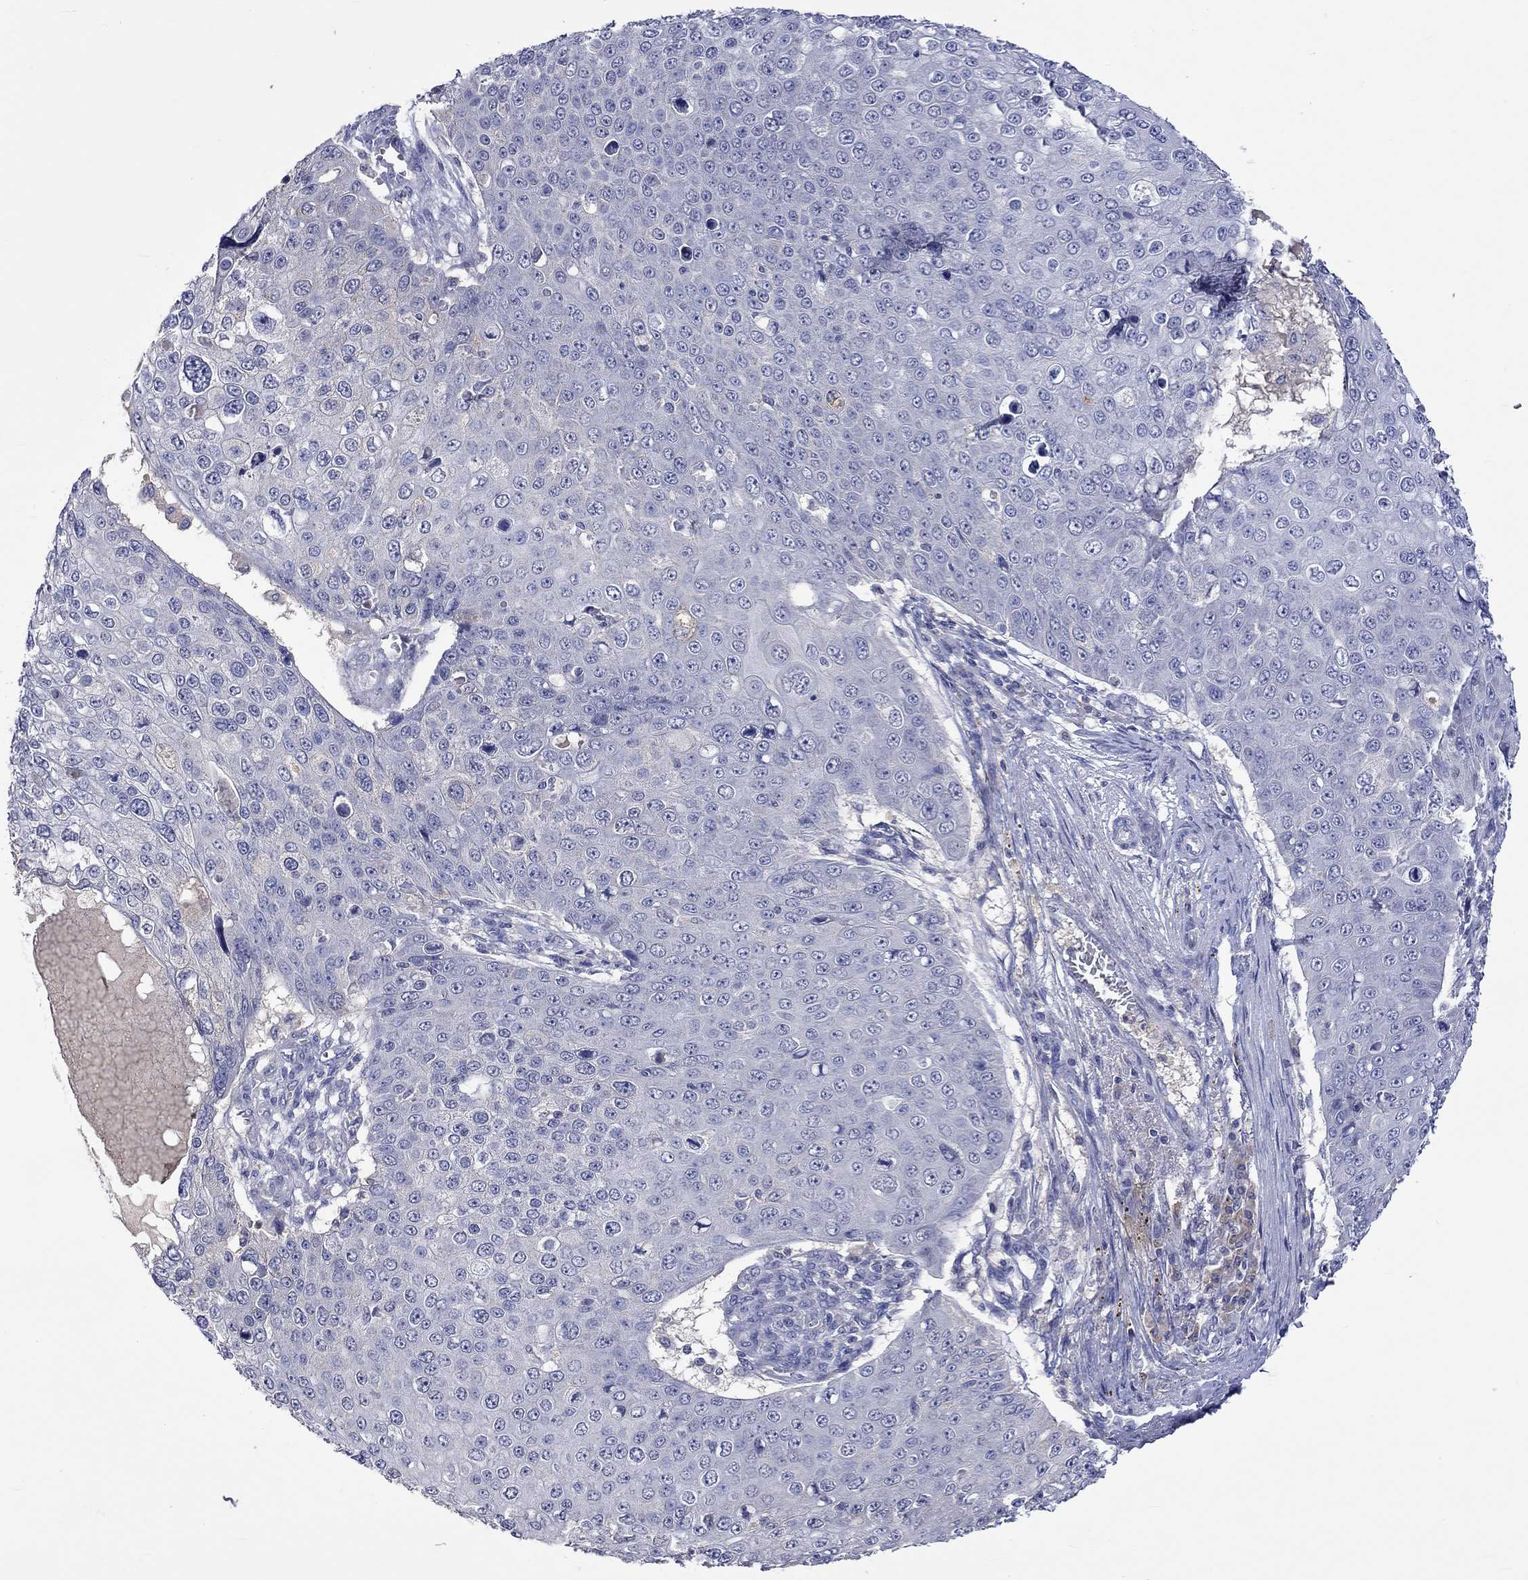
{"staining": {"intensity": "negative", "quantity": "none", "location": "none"}, "tissue": "skin cancer", "cell_type": "Tumor cells", "image_type": "cancer", "snomed": [{"axis": "morphology", "description": "Squamous cell carcinoma, NOS"}, {"axis": "topography", "description": "Skin"}], "caption": "An IHC histopathology image of skin squamous cell carcinoma is shown. There is no staining in tumor cells of skin squamous cell carcinoma.", "gene": "LRFN4", "patient": {"sex": "male", "age": 71}}